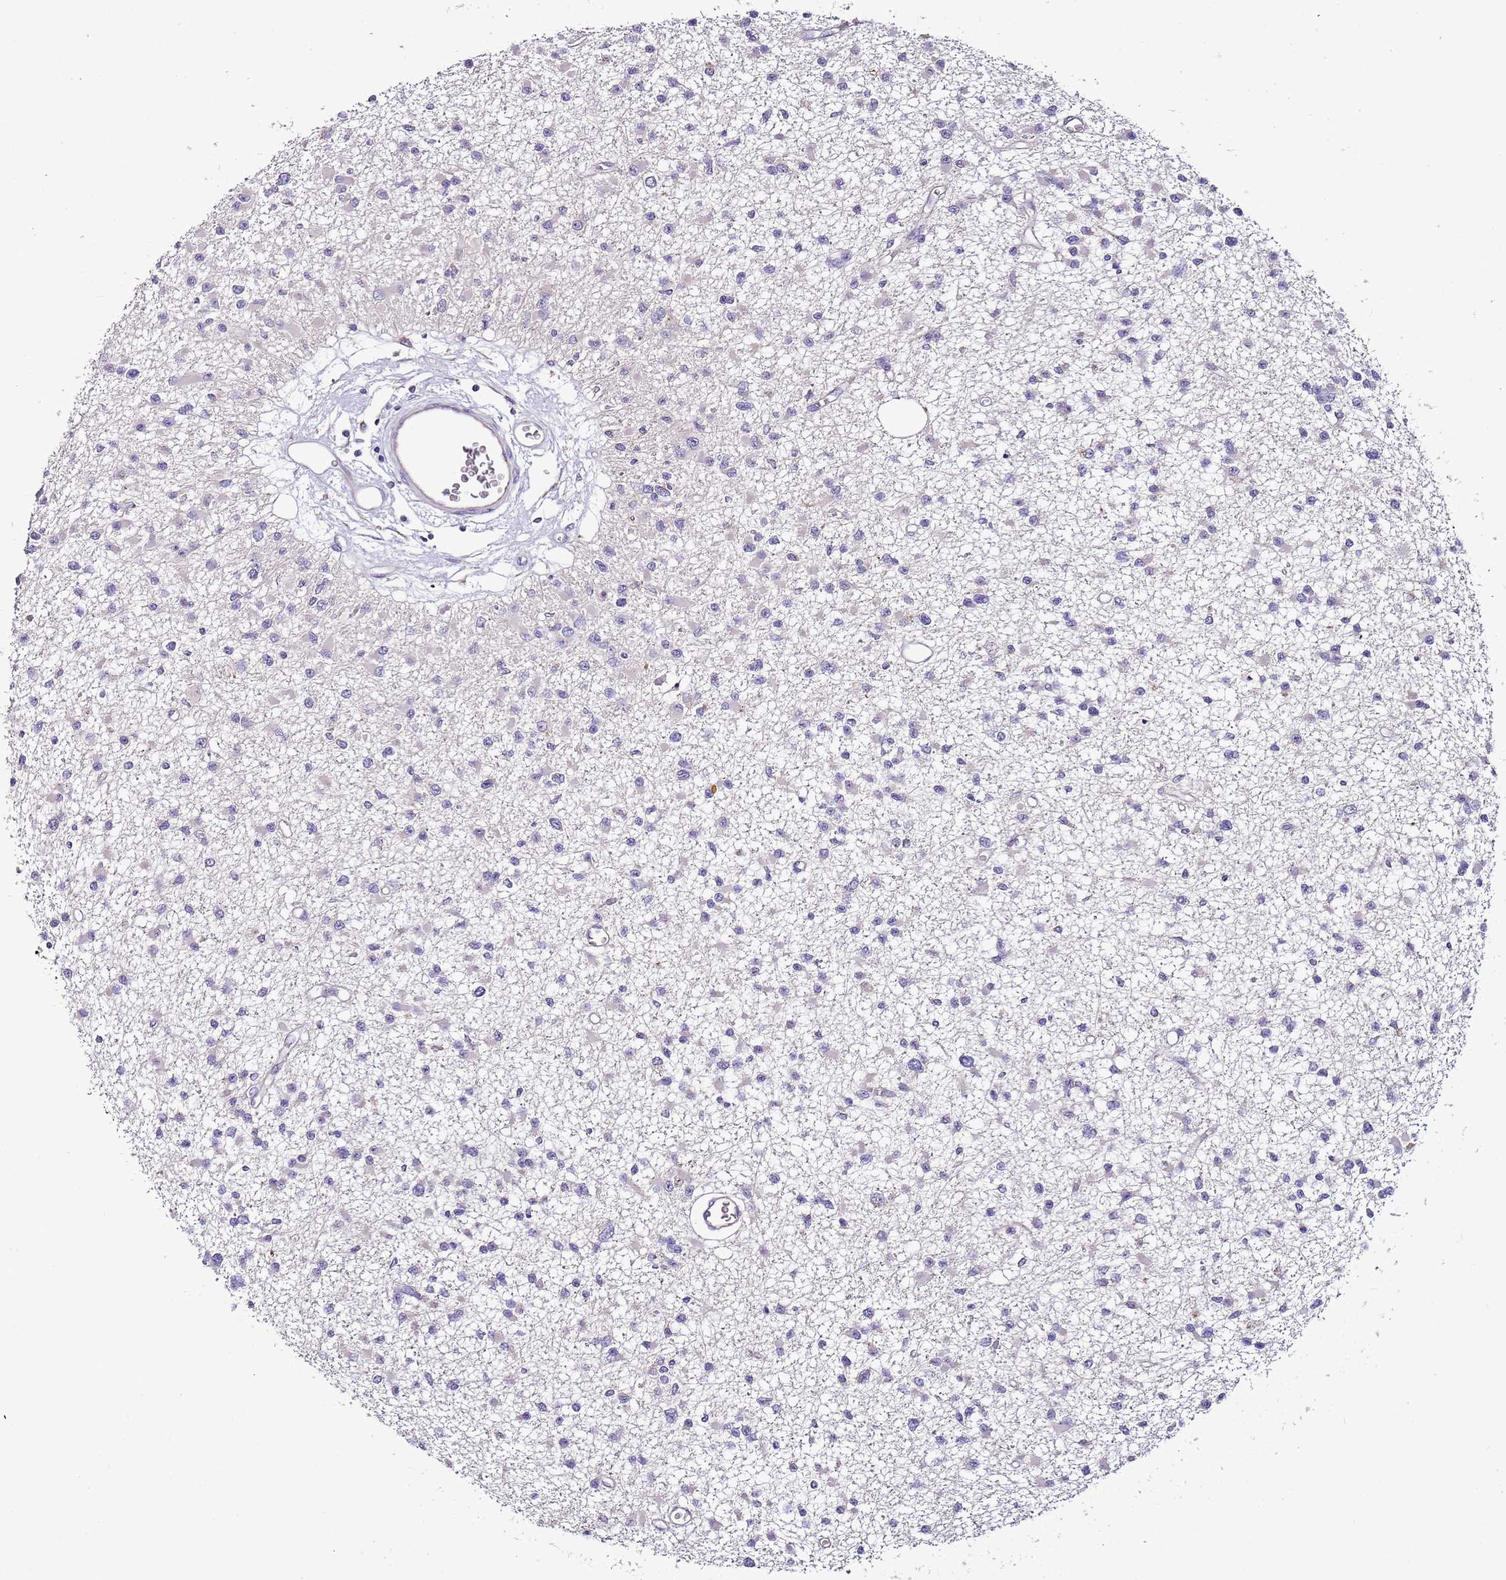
{"staining": {"intensity": "negative", "quantity": "none", "location": "none"}, "tissue": "glioma", "cell_type": "Tumor cells", "image_type": "cancer", "snomed": [{"axis": "morphology", "description": "Glioma, malignant, Low grade"}, {"axis": "topography", "description": "Brain"}], "caption": "Immunohistochemical staining of human malignant glioma (low-grade) demonstrates no significant expression in tumor cells. (DAB IHC visualized using brightfield microscopy, high magnification).", "gene": "FAM20A", "patient": {"sex": "female", "age": 22}}